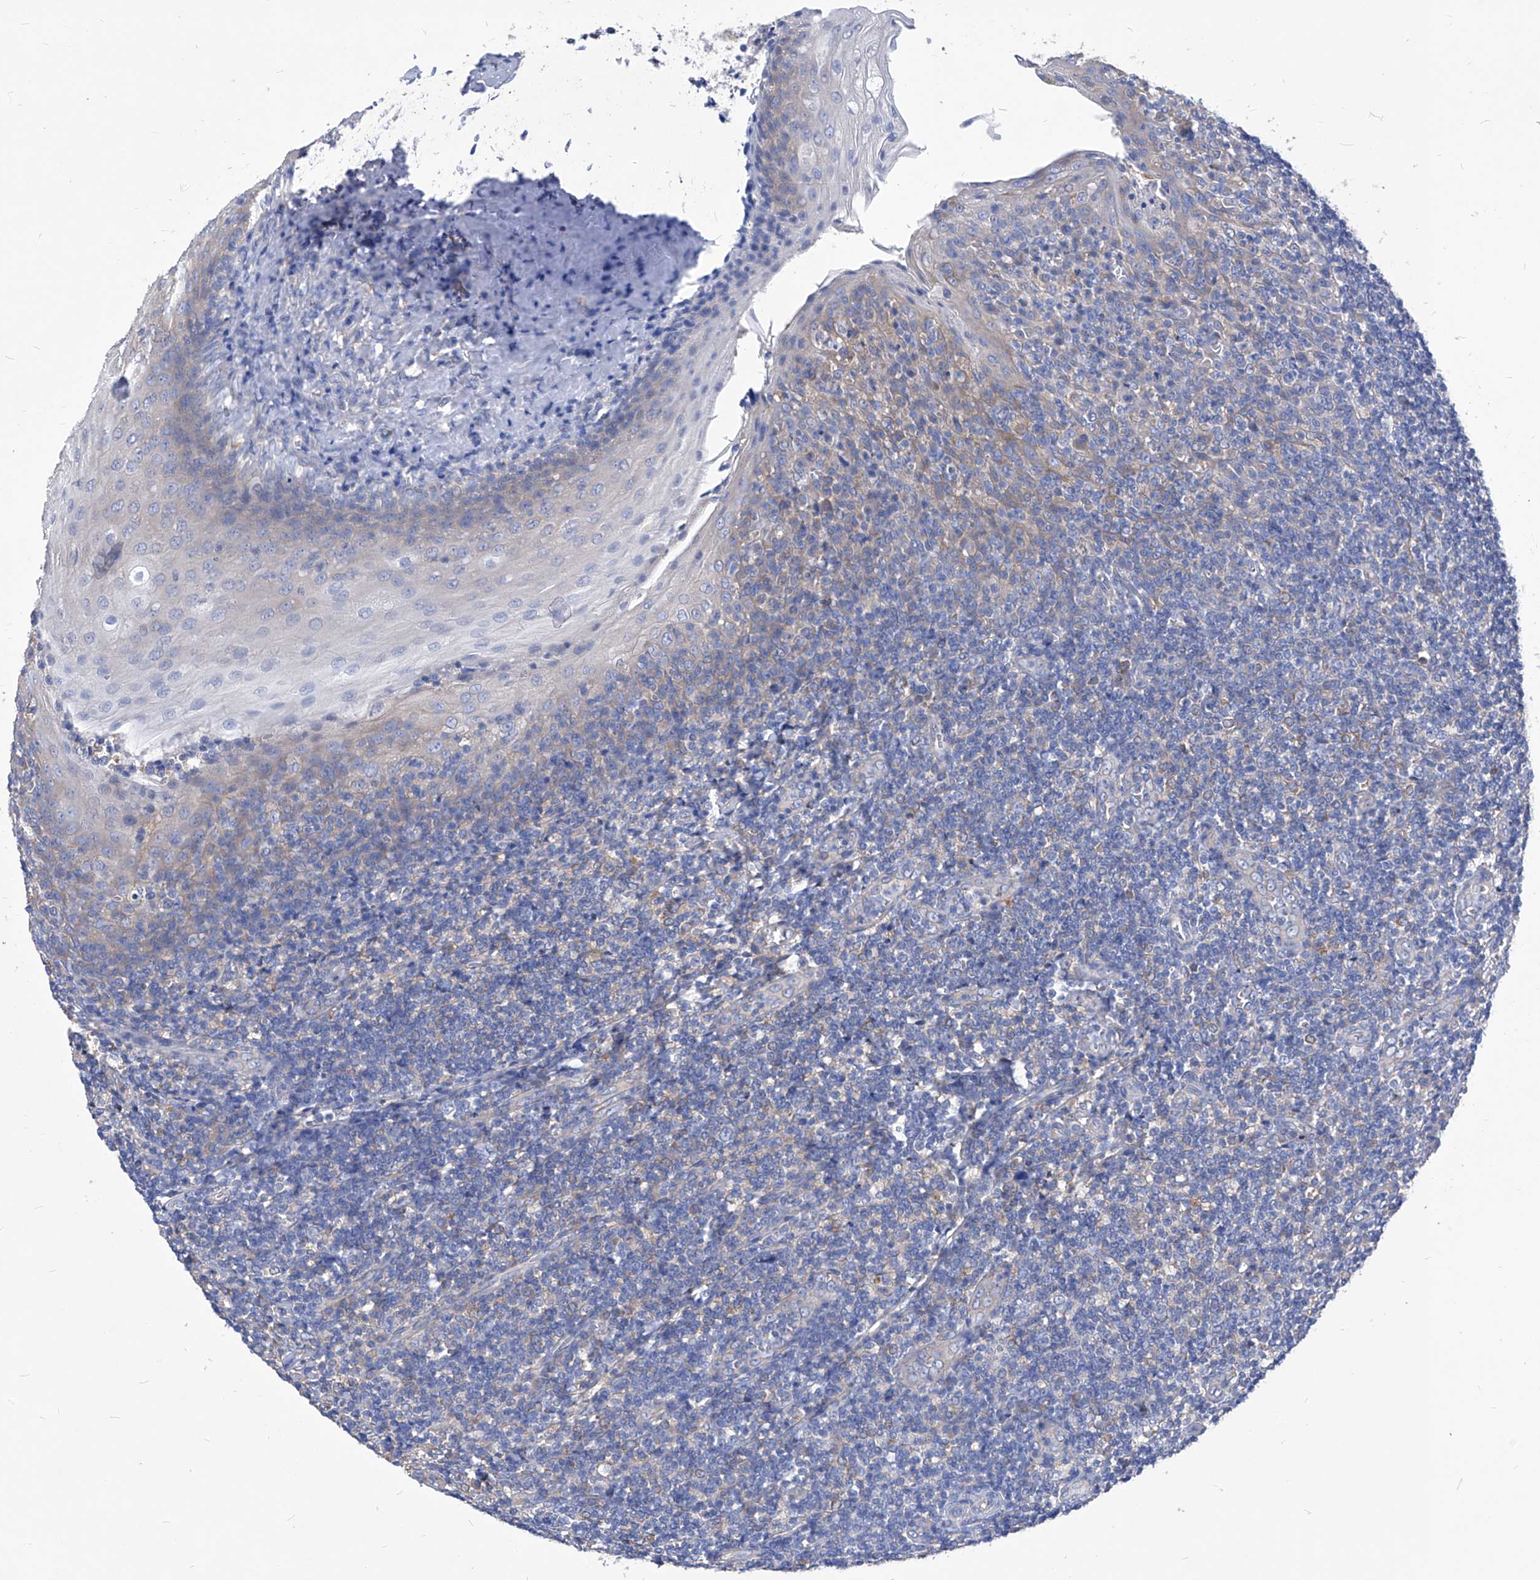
{"staining": {"intensity": "negative", "quantity": "none", "location": "none"}, "tissue": "tonsil", "cell_type": "Germinal center cells", "image_type": "normal", "snomed": [{"axis": "morphology", "description": "Normal tissue, NOS"}, {"axis": "topography", "description": "Tonsil"}], "caption": "The immunohistochemistry photomicrograph has no significant expression in germinal center cells of tonsil.", "gene": "XPNPEP1", "patient": {"sex": "male", "age": 27}}